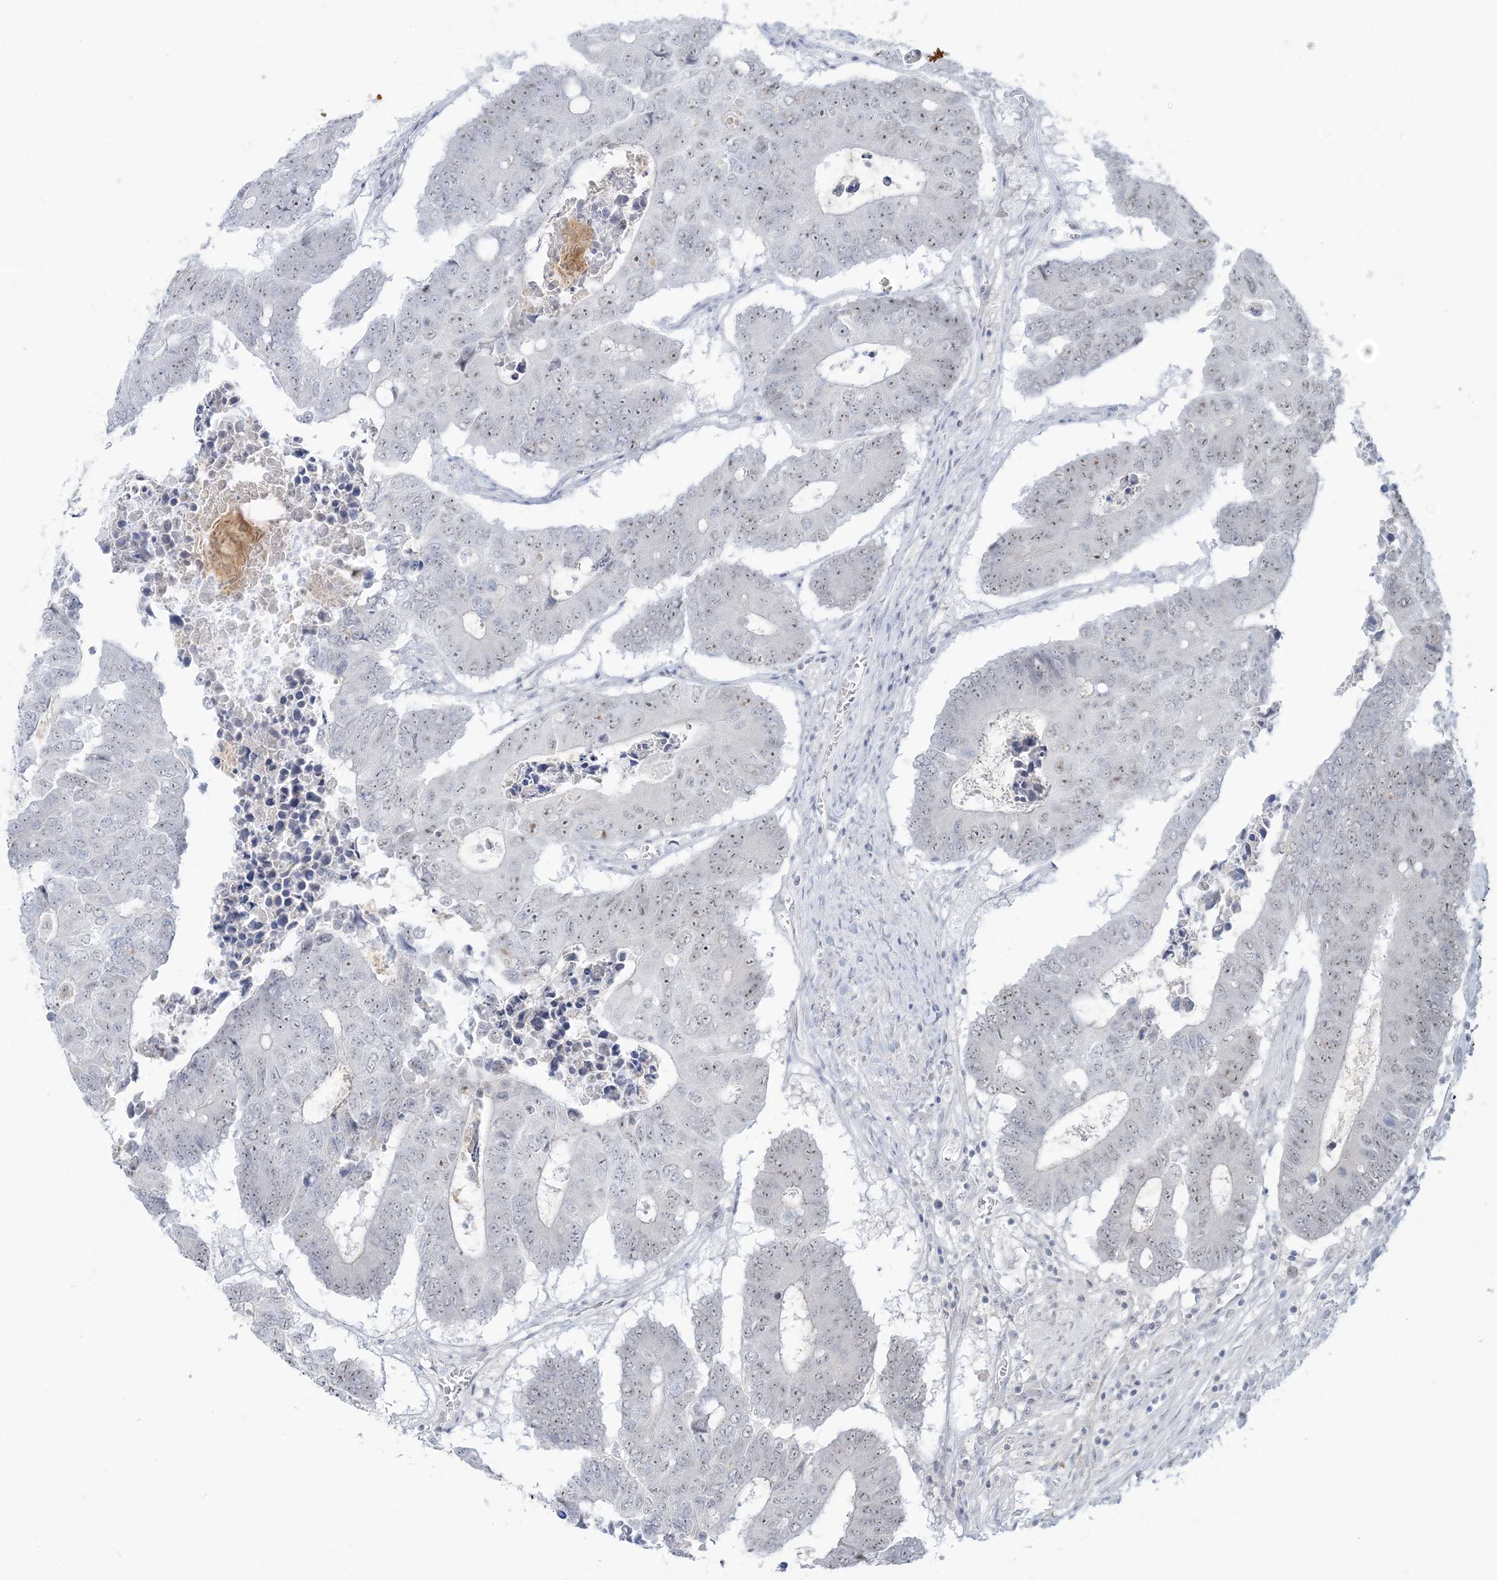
{"staining": {"intensity": "moderate", "quantity": "<25%", "location": "nuclear"}, "tissue": "colorectal cancer", "cell_type": "Tumor cells", "image_type": "cancer", "snomed": [{"axis": "morphology", "description": "Adenocarcinoma, NOS"}, {"axis": "topography", "description": "Colon"}], "caption": "Moderate nuclear staining for a protein is appreciated in about <25% of tumor cells of colorectal cancer using immunohistochemistry.", "gene": "SDAD1", "patient": {"sex": "male", "age": 87}}